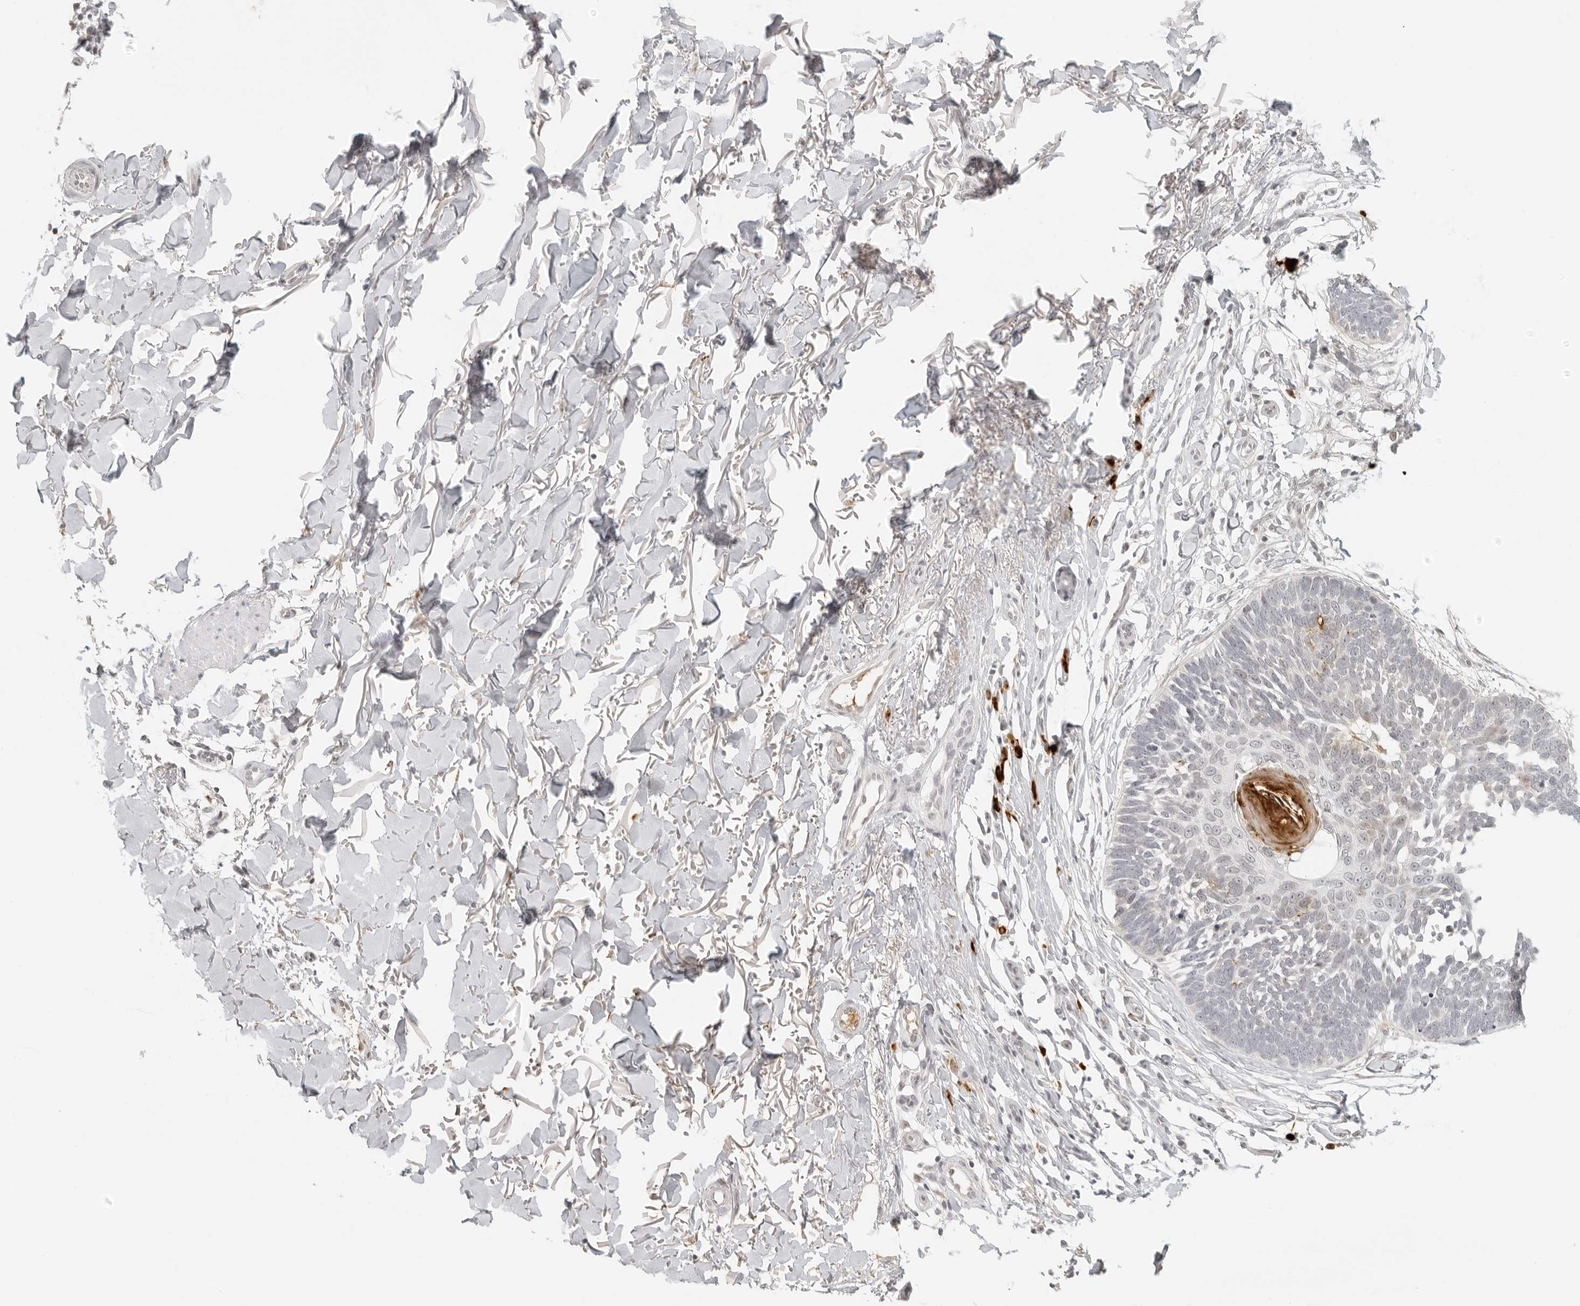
{"staining": {"intensity": "negative", "quantity": "none", "location": "none"}, "tissue": "skin cancer", "cell_type": "Tumor cells", "image_type": "cancer", "snomed": [{"axis": "morphology", "description": "Normal tissue, NOS"}, {"axis": "morphology", "description": "Basal cell carcinoma"}, {"axis": "topography", "description": "Skin"}], "caption": "This is a image of immunohistochemistry staining of skin basal cell carcinoma, which shows no expression in tumor cells. Nuclei are stained in blue.", "gene": "ZNF678", "patient": {"sex": "male", "age": 77}}